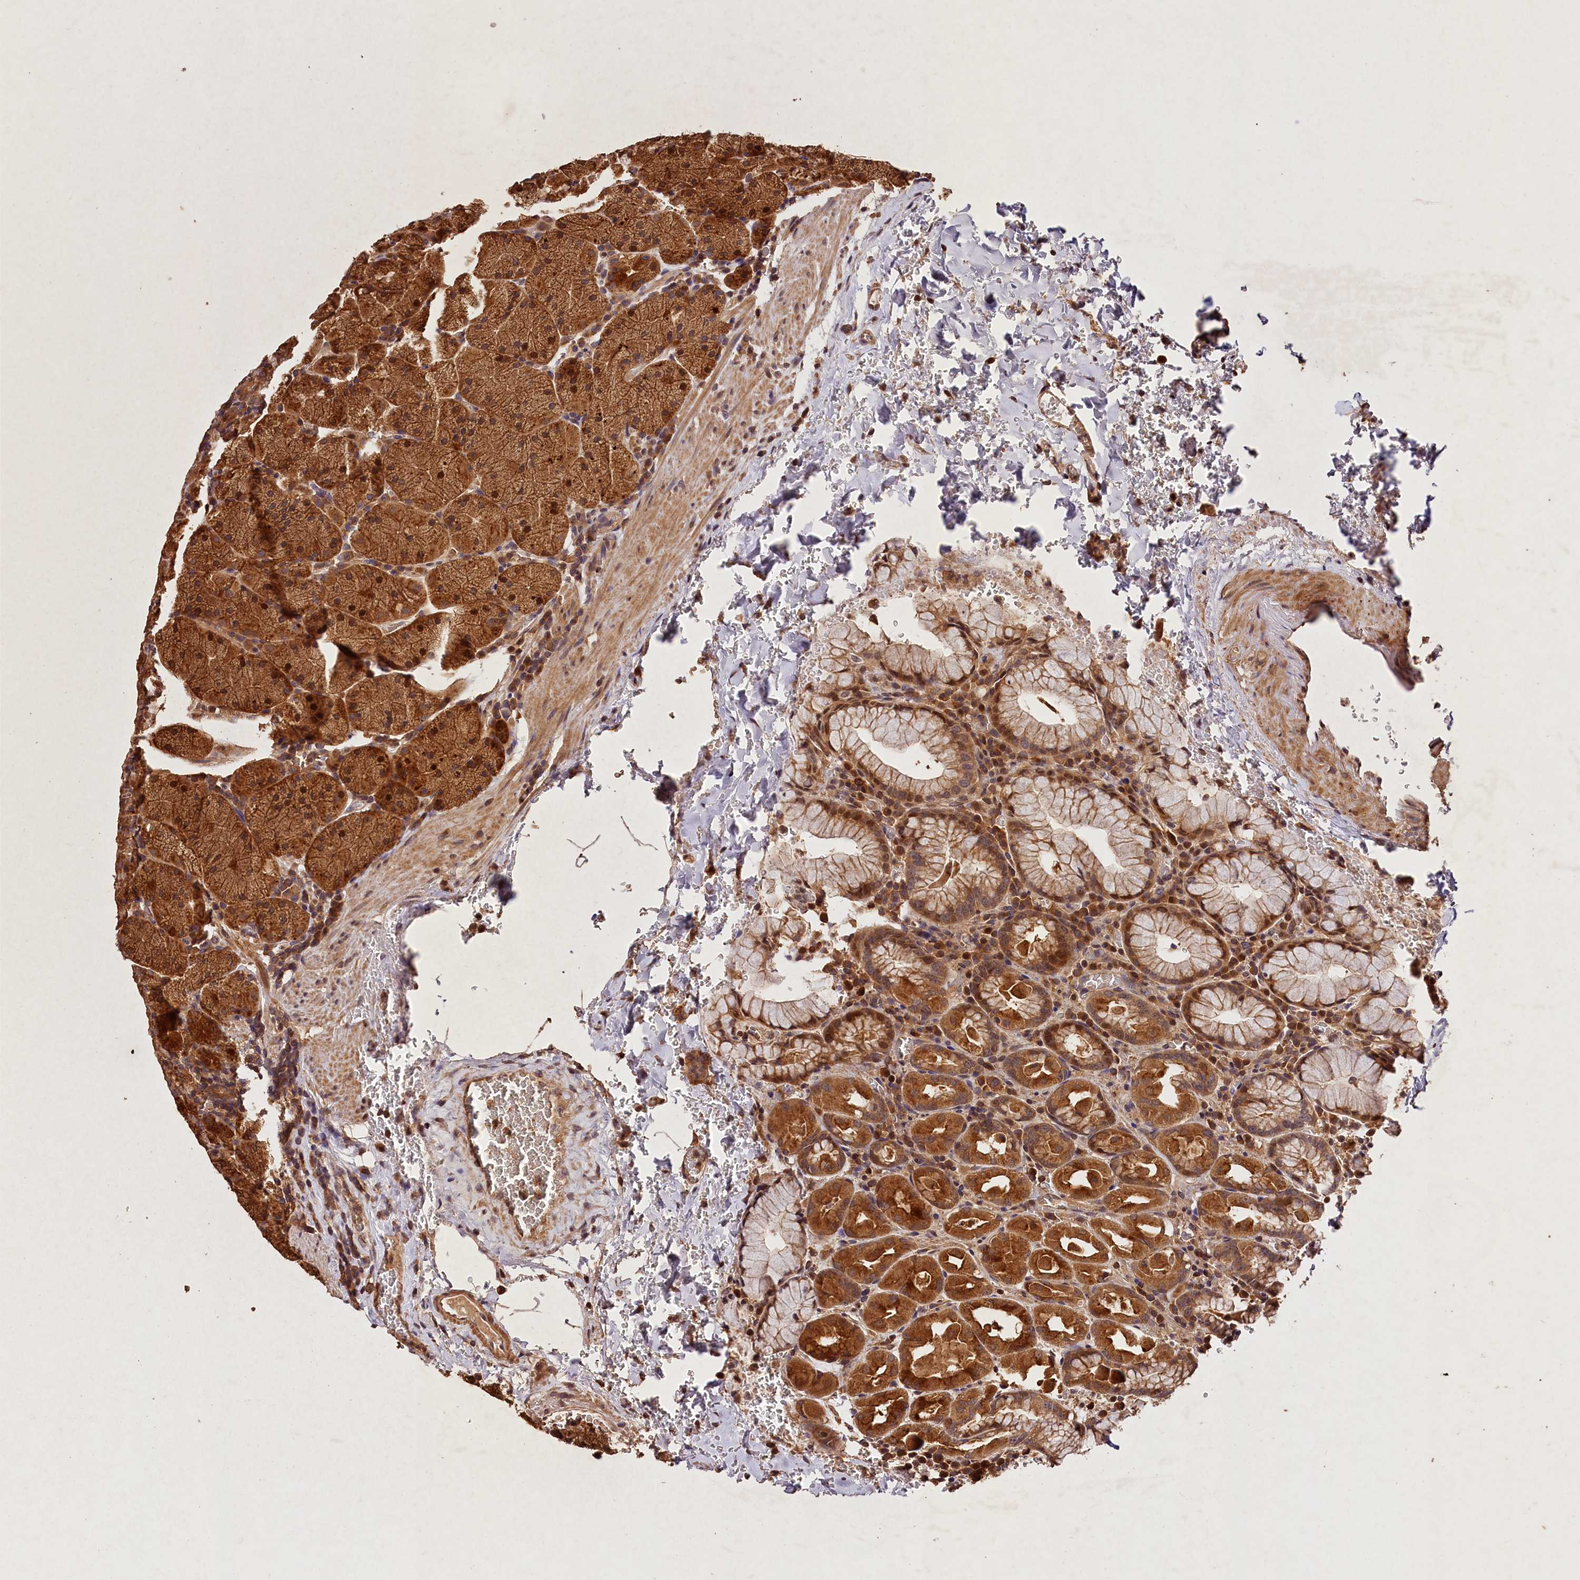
{"staining": {"intensity": "moderate", "quantity": ">75%", "location": "cytoplasmic/membranous,nuclear"}, "tissue": "stomach", "cell_type": "Glandular cells", "image_type": "normal", "snomed": [{"axis": "morphology", "description": "Normal tissue, NOS"}, {"axis": "topography", "description": "Stomach, upper"}, {"axis": "topography", "description": "Stomach, lower"}], "caption": "Stomach stained with DAB immunohistochemistry (IHC) shows medium levels of moderate cytoplasmic/membranous,nuclear staining in approximately >75% of glandular cells.", "gene": "KPTN", "patient": {"sex": "male", "age": 80}}